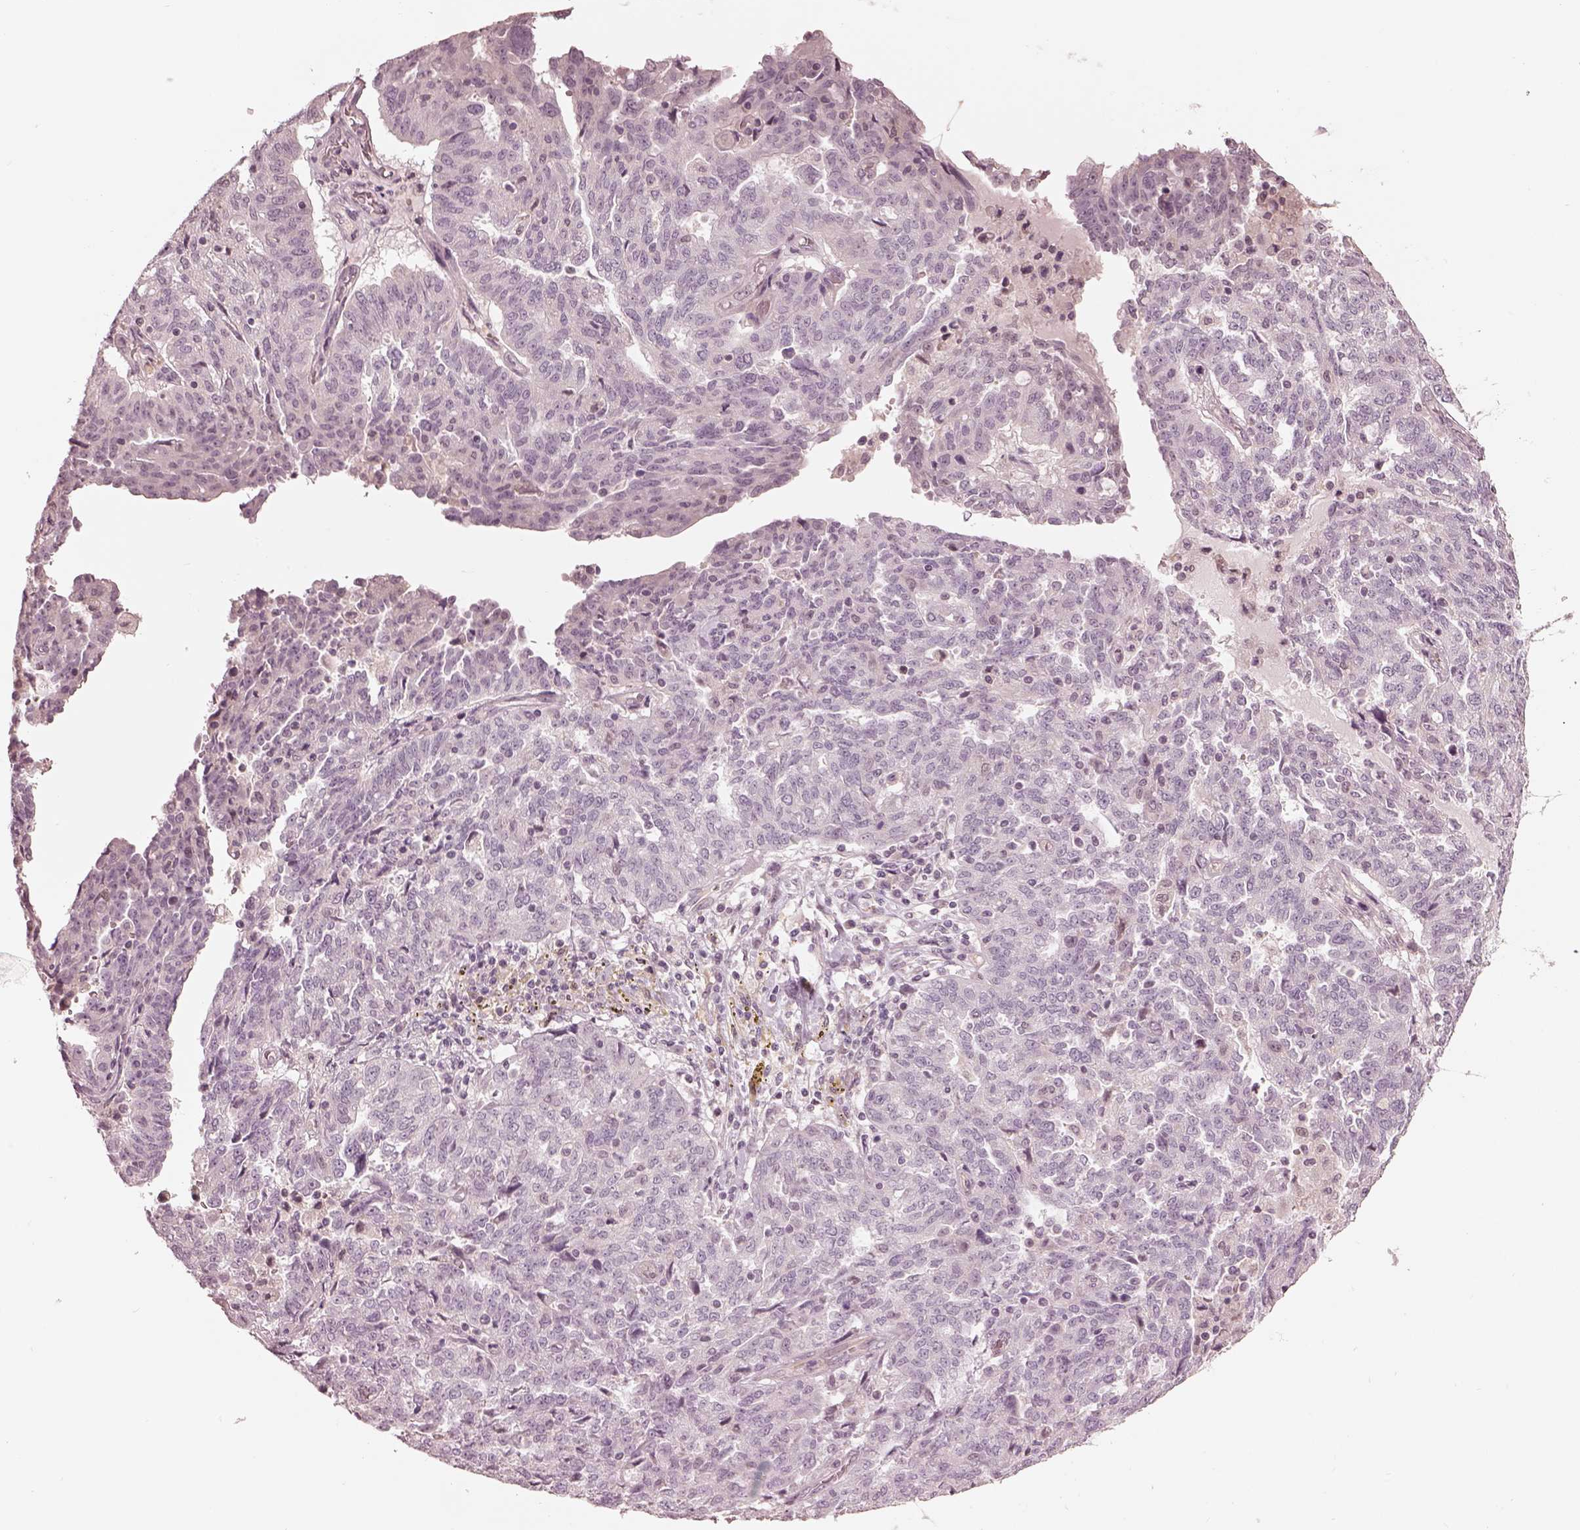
{"staining": {"intensity": "negative", "quantity": "none", "location": "none"}, "tissue": "ovarian cancer", "cell_type": "Tumor cells", "image_type": "cancer", "snomed": [{"axis": "morphology", "description": "Cystadenocarcinoma, serous, NOS"}, {"axis": "topography", "description": "Ovary"}], "caption": "The immunohistochemistry photomicrograph has no significant positivity in tumor cells of ovarian serous cystadenocarcinoma tissue.", "gene": "IQCG", "patient": {"sex": "female", "age": 67}}